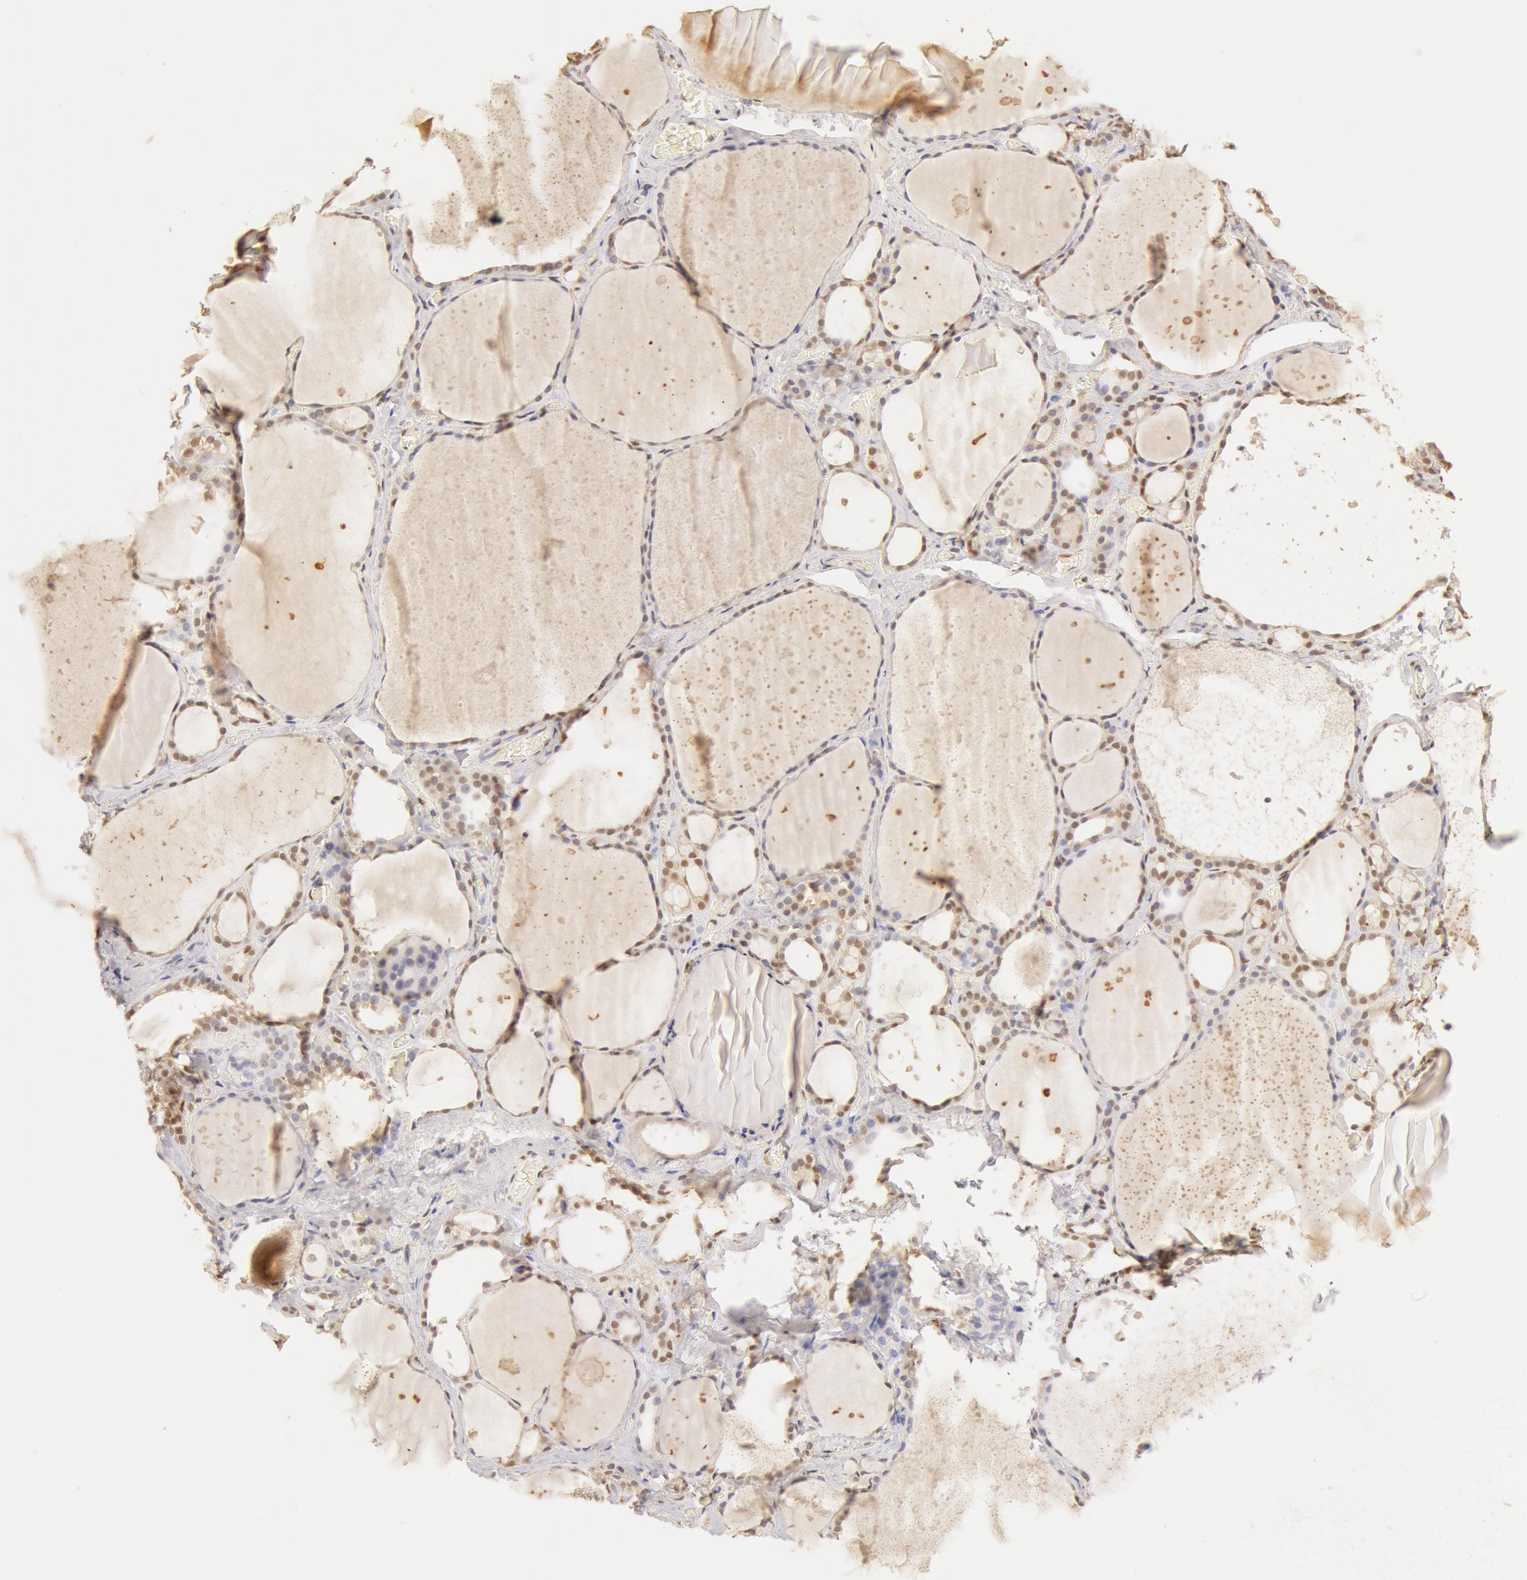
{"staining": {"intensity": "moderate", "quantity": "25%-75%", "location": "nuclear"}, "tissue": "thyroid gland", "cell_type": "Glandular cells", "image_type": "normal", "snomed": [{"axis": "morphology", "description": "Normal tissue, NOS"}, {"axis": "topography", "description": "Thyroid gland"}], "caption": "Thyroid gland stained for a protein (brown) shows moderate nuclear positive positivity in about 25%-75% of glandular cells.", "gene": "SNRNP70", "patient": {"sex": "male", "age": 76}}